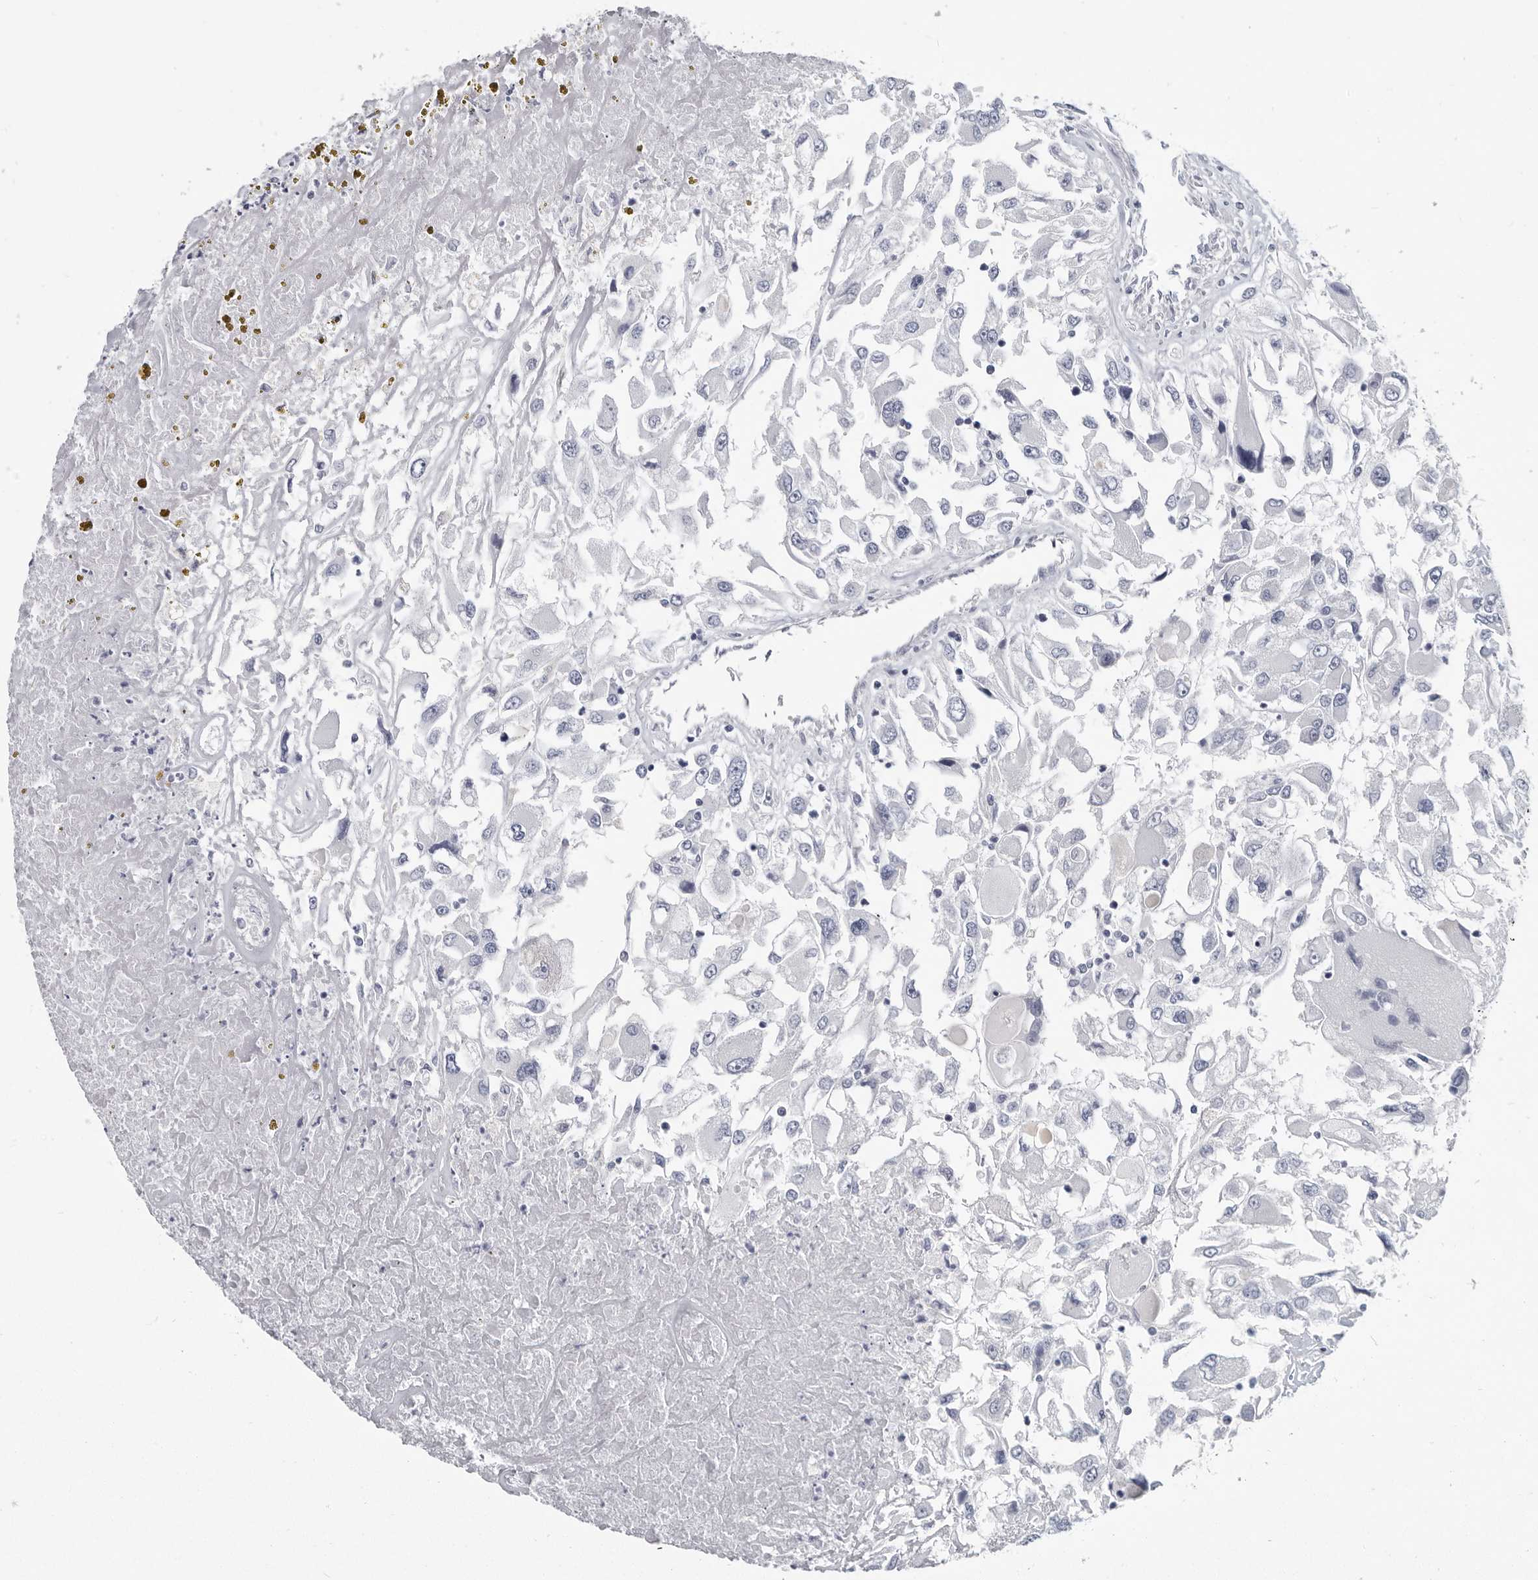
{"staining": {"intensity": "negative", "quantity": "none", "location": "none"}, "tissue": "renal cancer", "cell_type": "Tumor cells", "image_type": "cancer", "snomed": [{"axis": "morphology", "description": "Adenocarcinoma, NOS"}, {"axis": "topography", "description": "Kidney"}], "caption": "This is an IHC image of renal cancer (adenocarcinoma). There is no expression in tumor cells.", "gene": "WRAP73", "patient": {"sex": "female", "age": 52}}